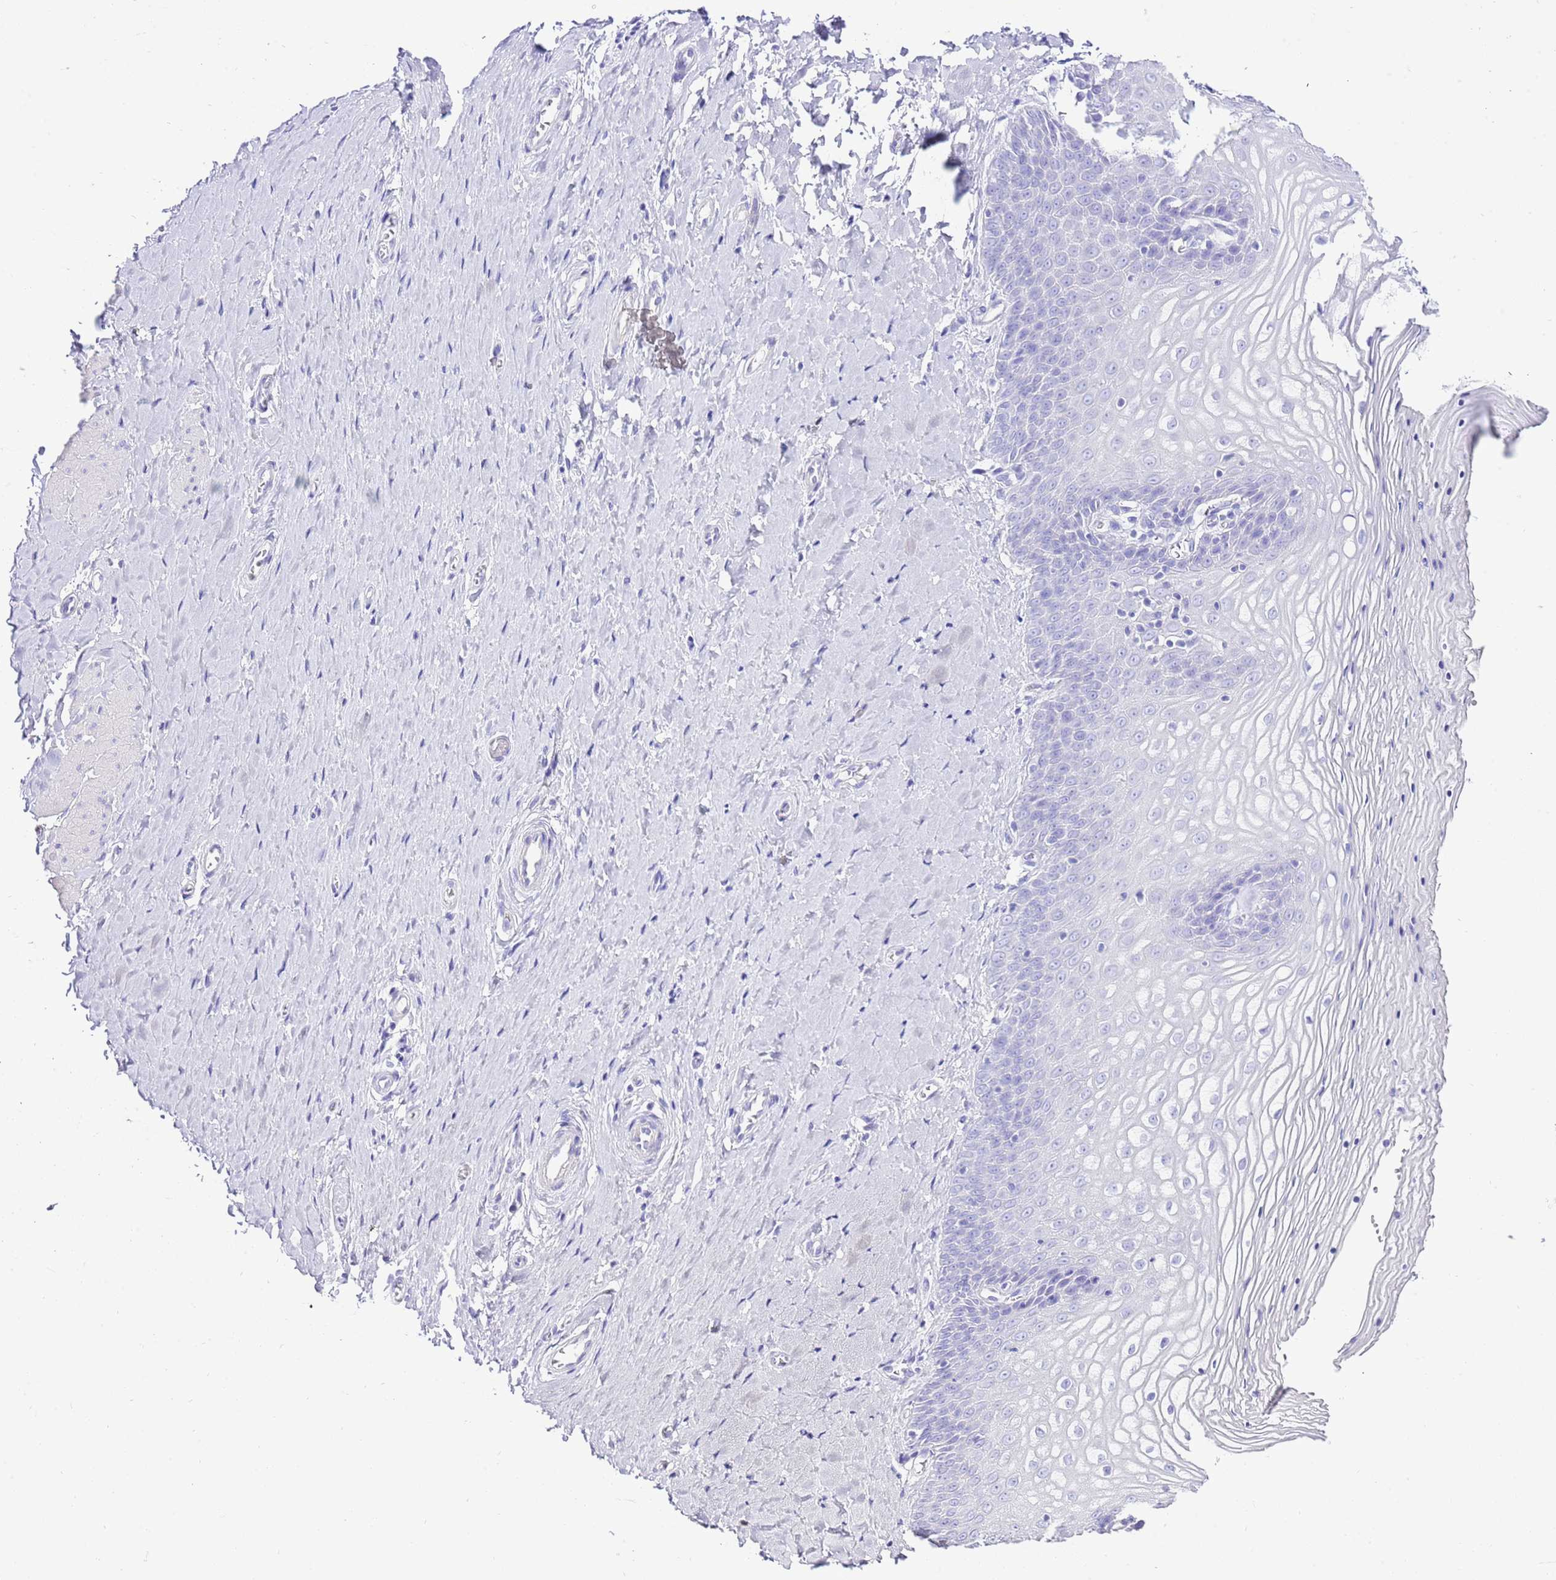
{"staining": {"intensity": "negative", "quantity": "none", "location": "none"}, "tissue": "vagina", "cell_type": "Squamous epithelial cells", "image_type": "normal", "snomed": [{"axis": "morphology", "description": "Normal tissue, NOS"}, {"axis": "topography", "description": "Vagina"}], "caption": "Photomicrograph shows no significant protein expression in squamous epithelial cells of benign vagina. (Brightfield microscopy of DAB immunohistochemistry (IHC) at high magnification).", "gene": "BHLHA15", "patient": {"sex": "female", "age": 65}}